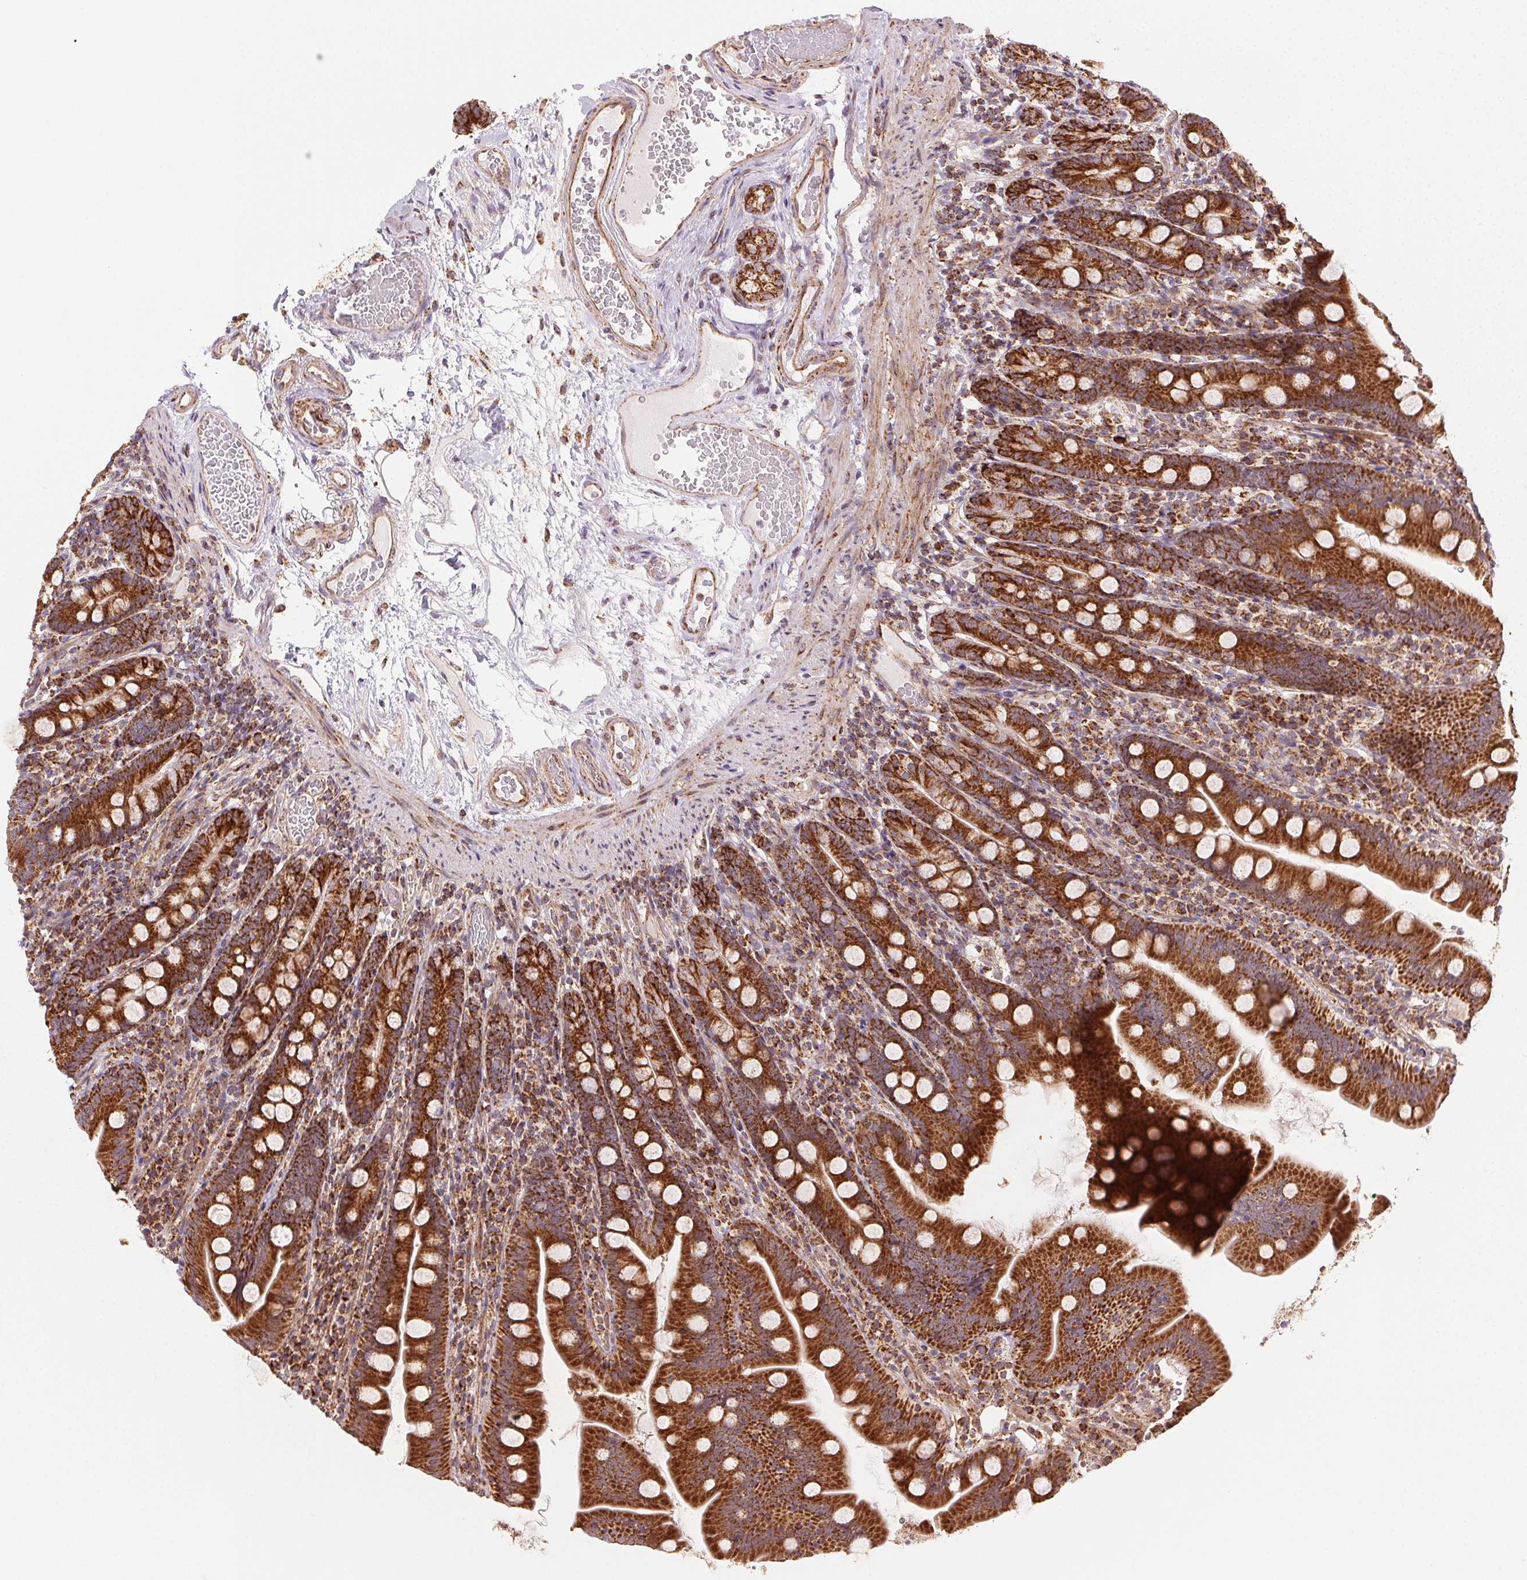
{"staining": {"intensity": "strong", "quantity": ">75%", "location": "cytoplasmic/membranous"}, "tissue": "duodenum", "cell_type": "Glandular cells", "image_type": "normal", "snomed": [{"axis": "morphology", "description": "Normal tissue, NOS"}, {"axis": "topography", "description": "Duodenum"}], "caption": "Immunohistochemistry staining of benign duodenum, which demonstrates high levels of strong cytoplasmic/membranous expression in about >75% of glandular cells indicating strong cytoplasmic/membranous protein expression. The staining was performed using DAB (brown) for protein detection and nuclei were counterstained in hematoxylin (blue).", "gene": "CLPB", "patient": {"sex": "female", "age": 67}}